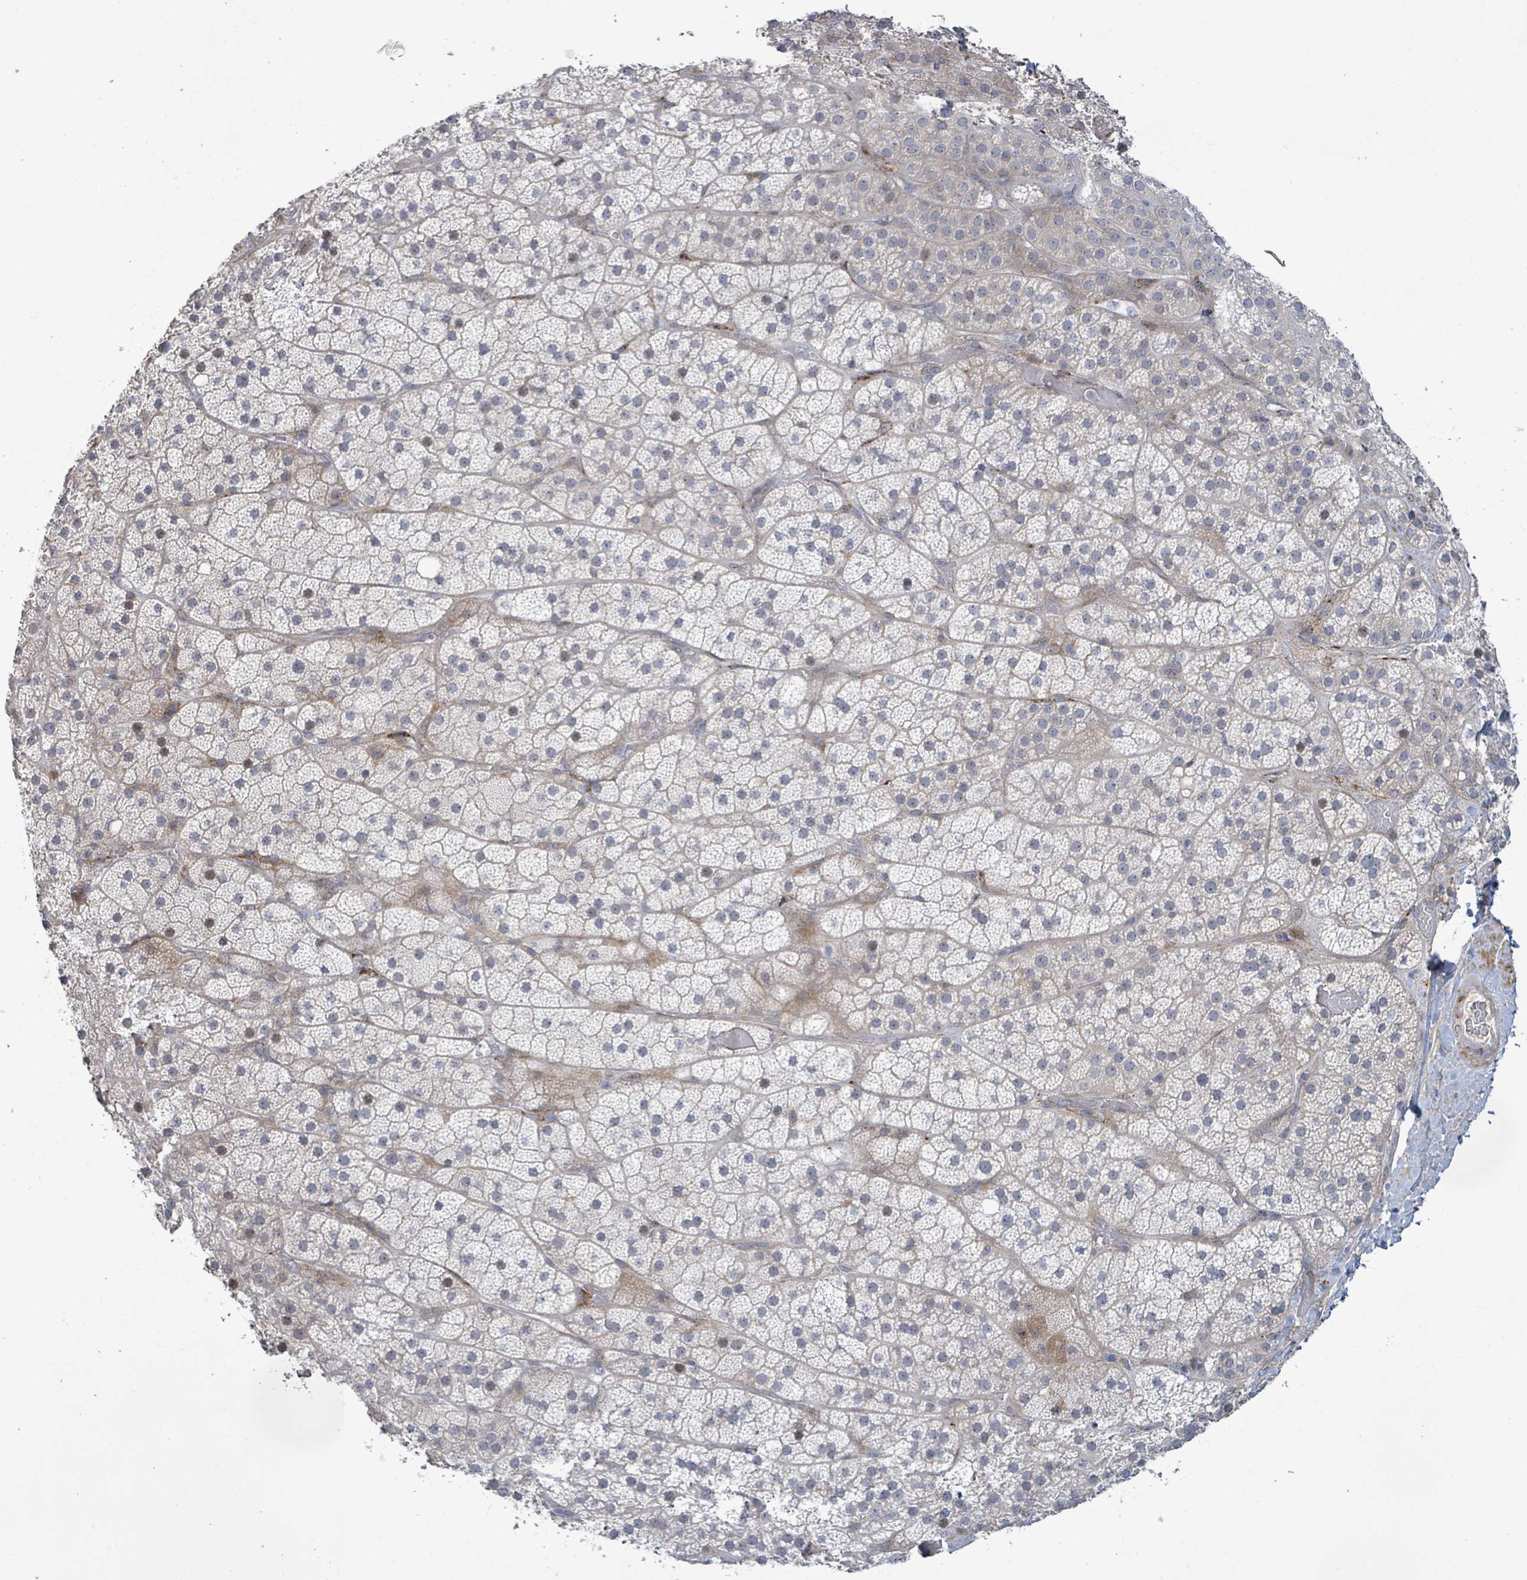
{"staining": {"intensity": "strong", "quantity": "<25%", "location": "cytoplasmic/membranous"}, "tissue": "adrenal gland", "cell_type": "Glandular cells", "image_type": "normal", "snomed": [{"axis": "morphology", "description": "Normal tissue, NOS"}, {"axis": "topography", "description": "Adrenal gland"}], "caption": "Benign adrenal gland was stained to show a protein in brown. There is medium levels of strong cytoplasmic/membranous positivity in about <25% of glandular cells. The protein of interest is stained brown, and the nuclei are stained in blue (DAB (3,3'-diaminobenzidine) IHC with brightfield microscopy, high magnification).", "gene": "SLIT3", "patient": {"sex": "male", "age": 57}}